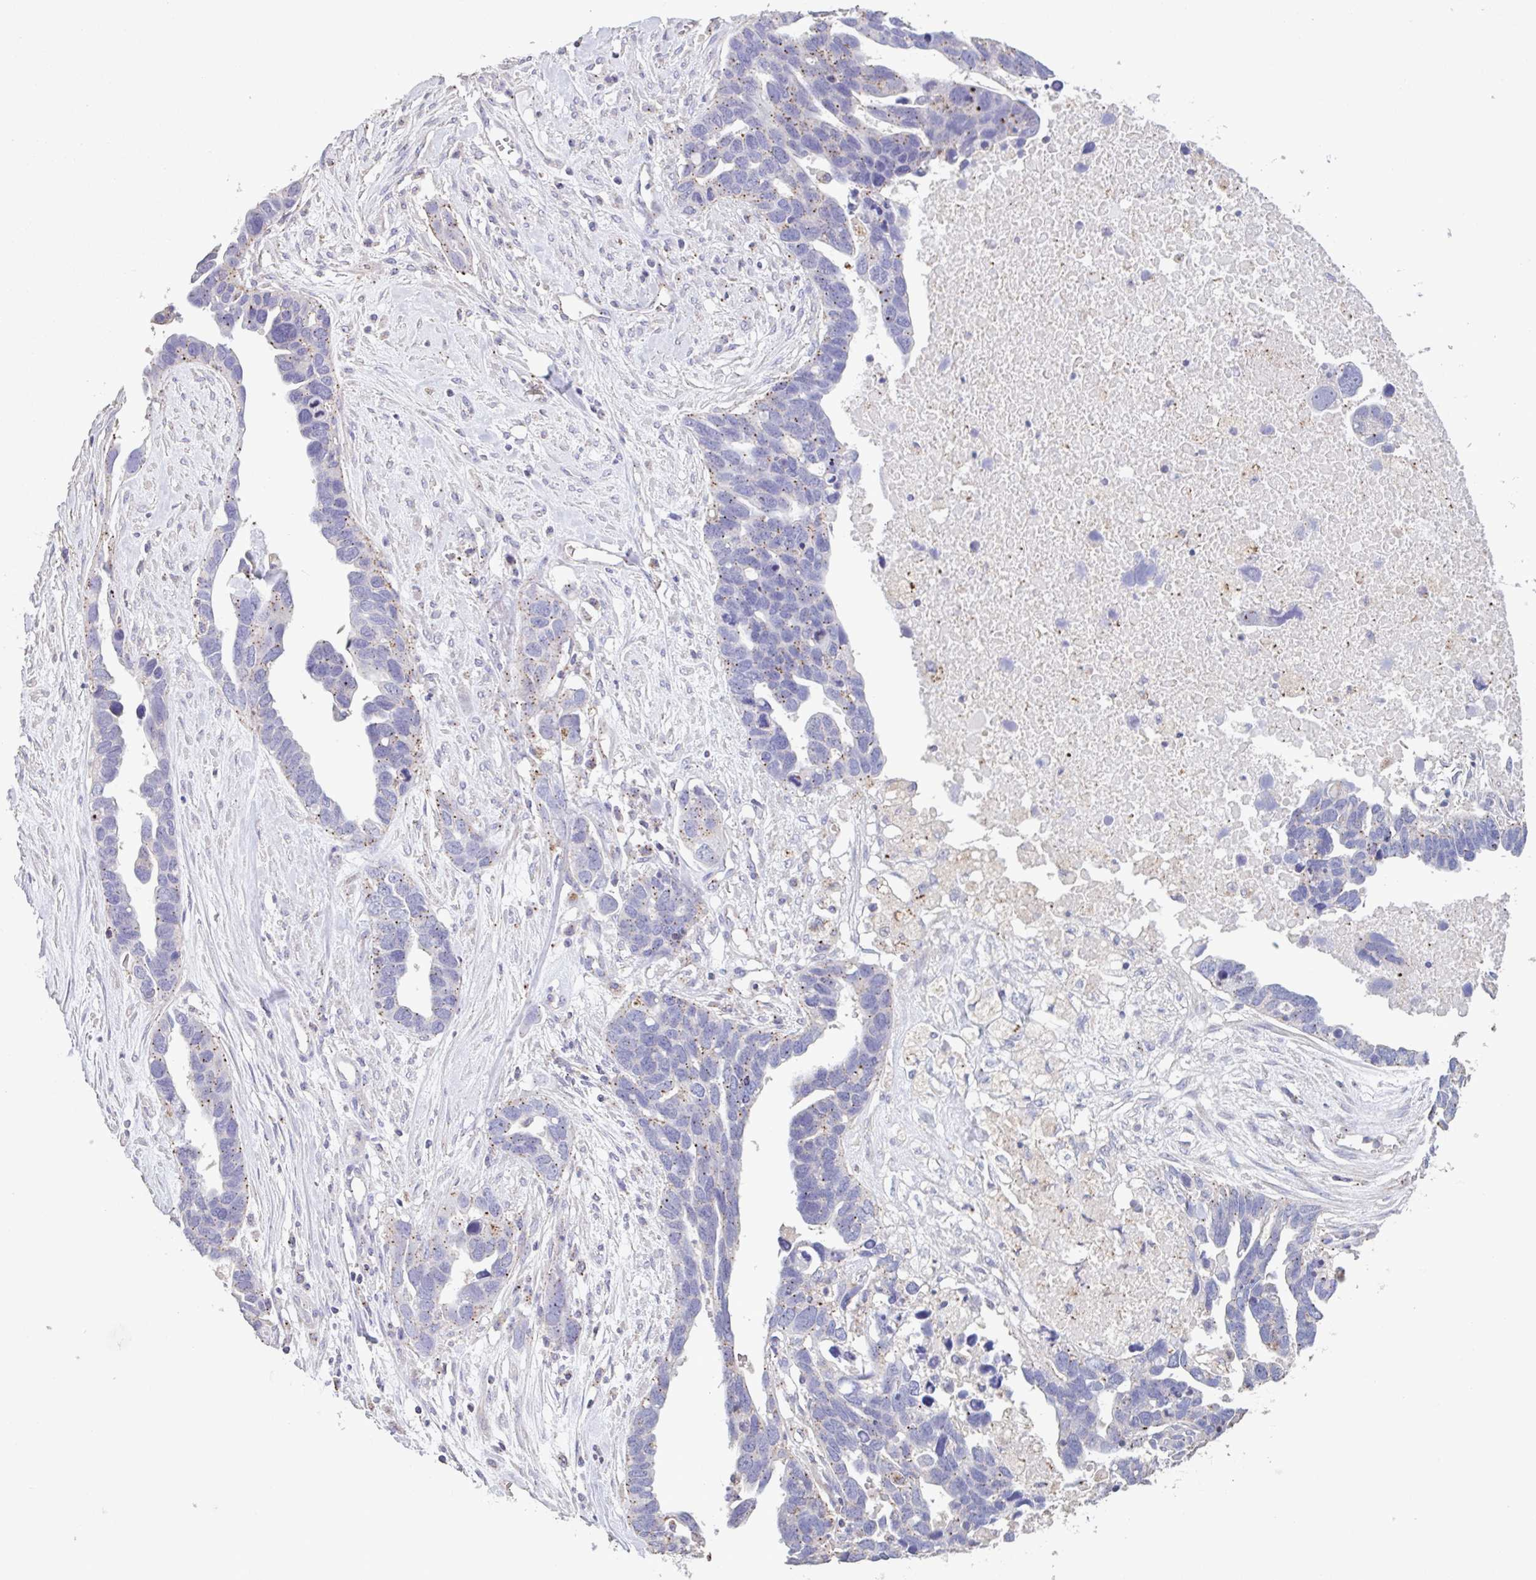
{"staining": {"intensity": "negative", "quantity": "none", "location": "none"}, "tissue": "ovarian cancer", "cell_type": "Tumor cells", "image_type": "cancer", "snomed": [{"axis": "morphology", "description": "Cystadenocarcinoma, serous, NOS"}, {"axis": "topography", "description": "Ovary"}], "caption": "Image shows no protein positivity in tumor cells of ovarian cancer tissue. (Stains: DAB immunohistochemistry (IHC) with hematoxylin counter stain, Microscopy: brightfield microscopy at high magnification).", "gene": "CHMP5", "patient": {"sex": "female", "age": 54}}